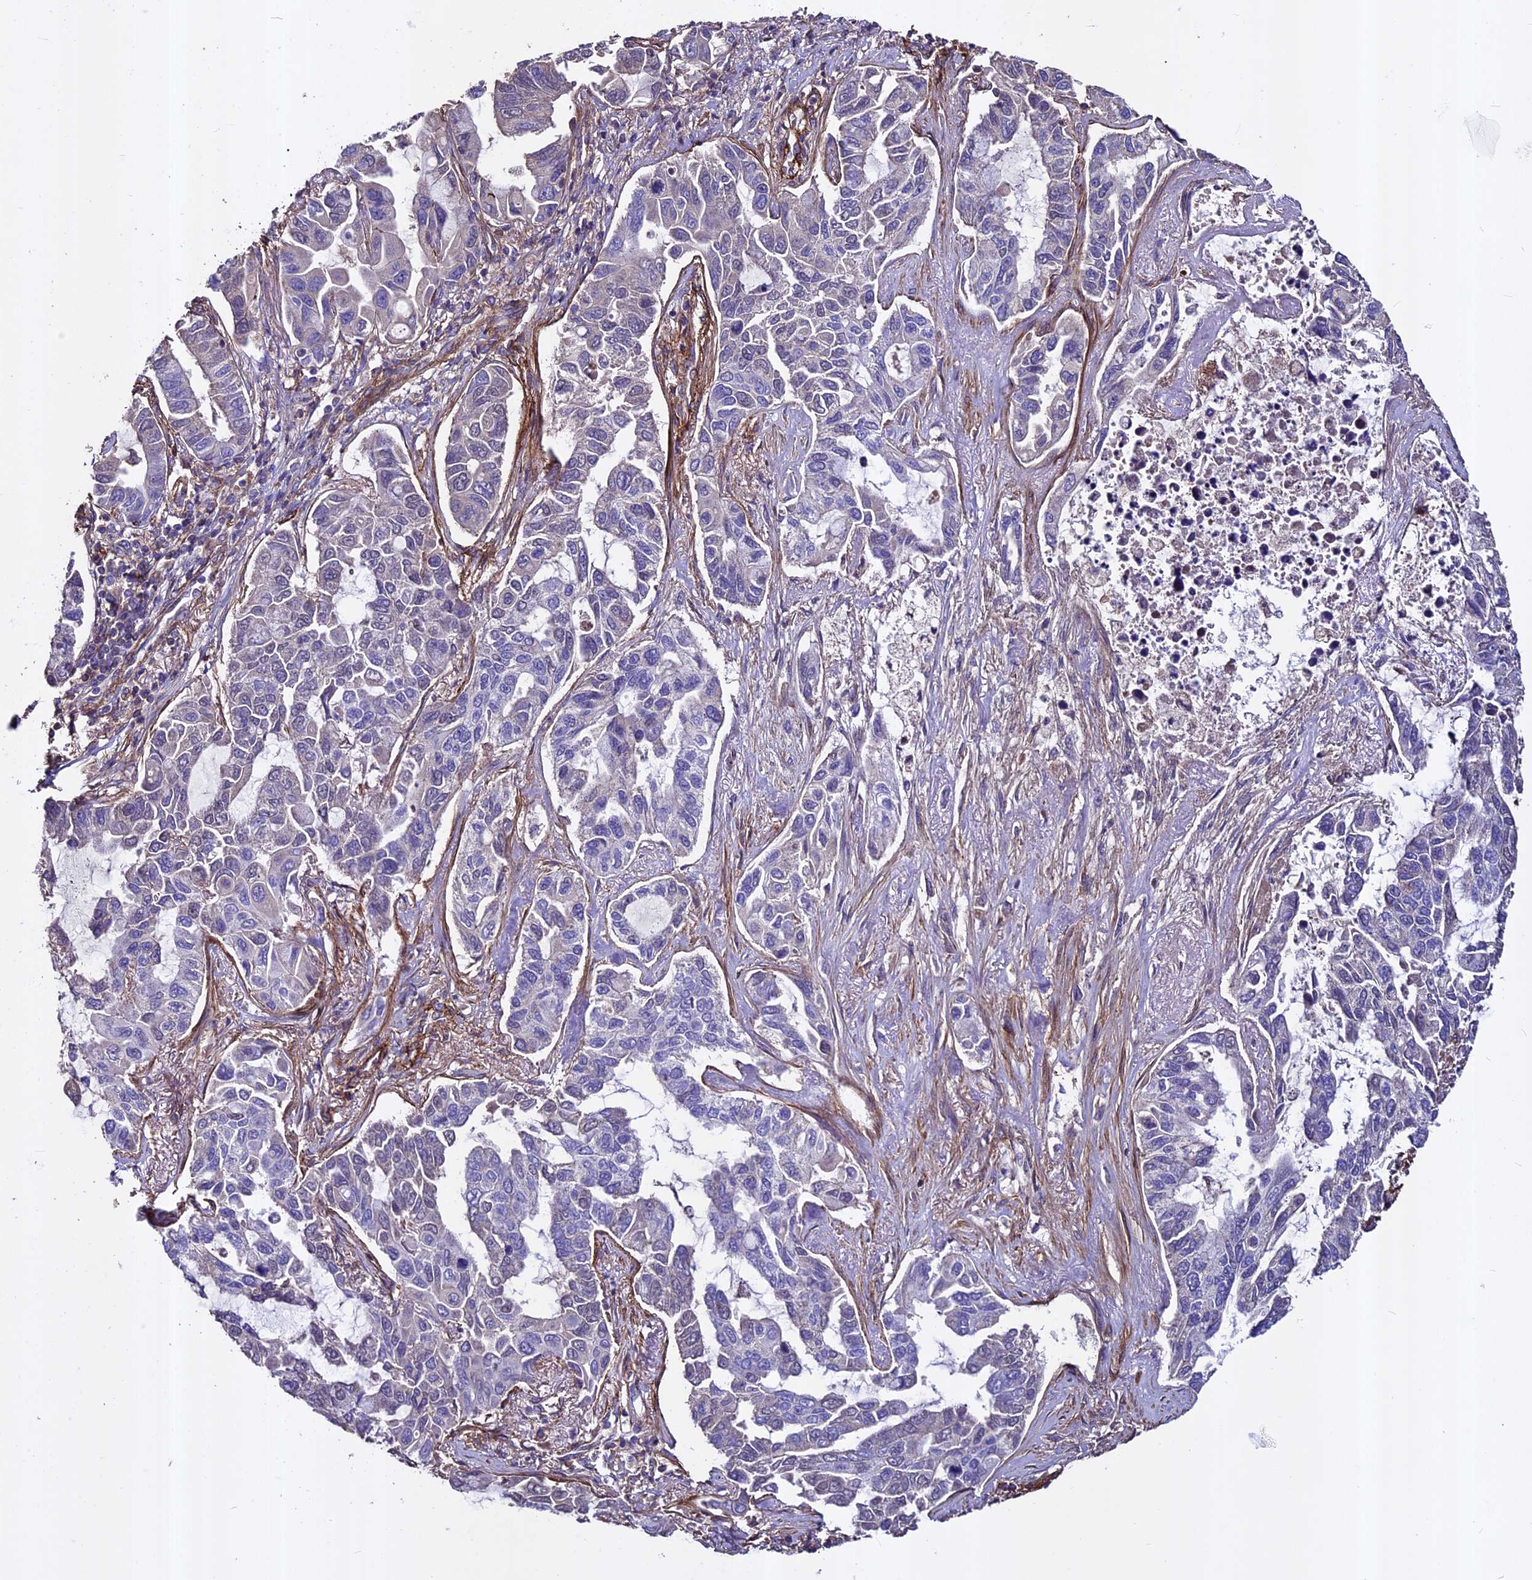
{"staining": {"intensity": "negative", "quantity": "none", "location": "none"}, "tissue": "lung cancer", "cell_type": "Tumor cells", "image_type": "cancer", "snomed": [{"axis": "morphology", "description": "Adenocarcinoma, NOS"}, {"axis": "topography", "description": "Lung"}], "caption": "Tumor cells show no significant staining in lung cancer.", "gene": "EVA1B", "patient": {"sex": "male", "age": 64}}